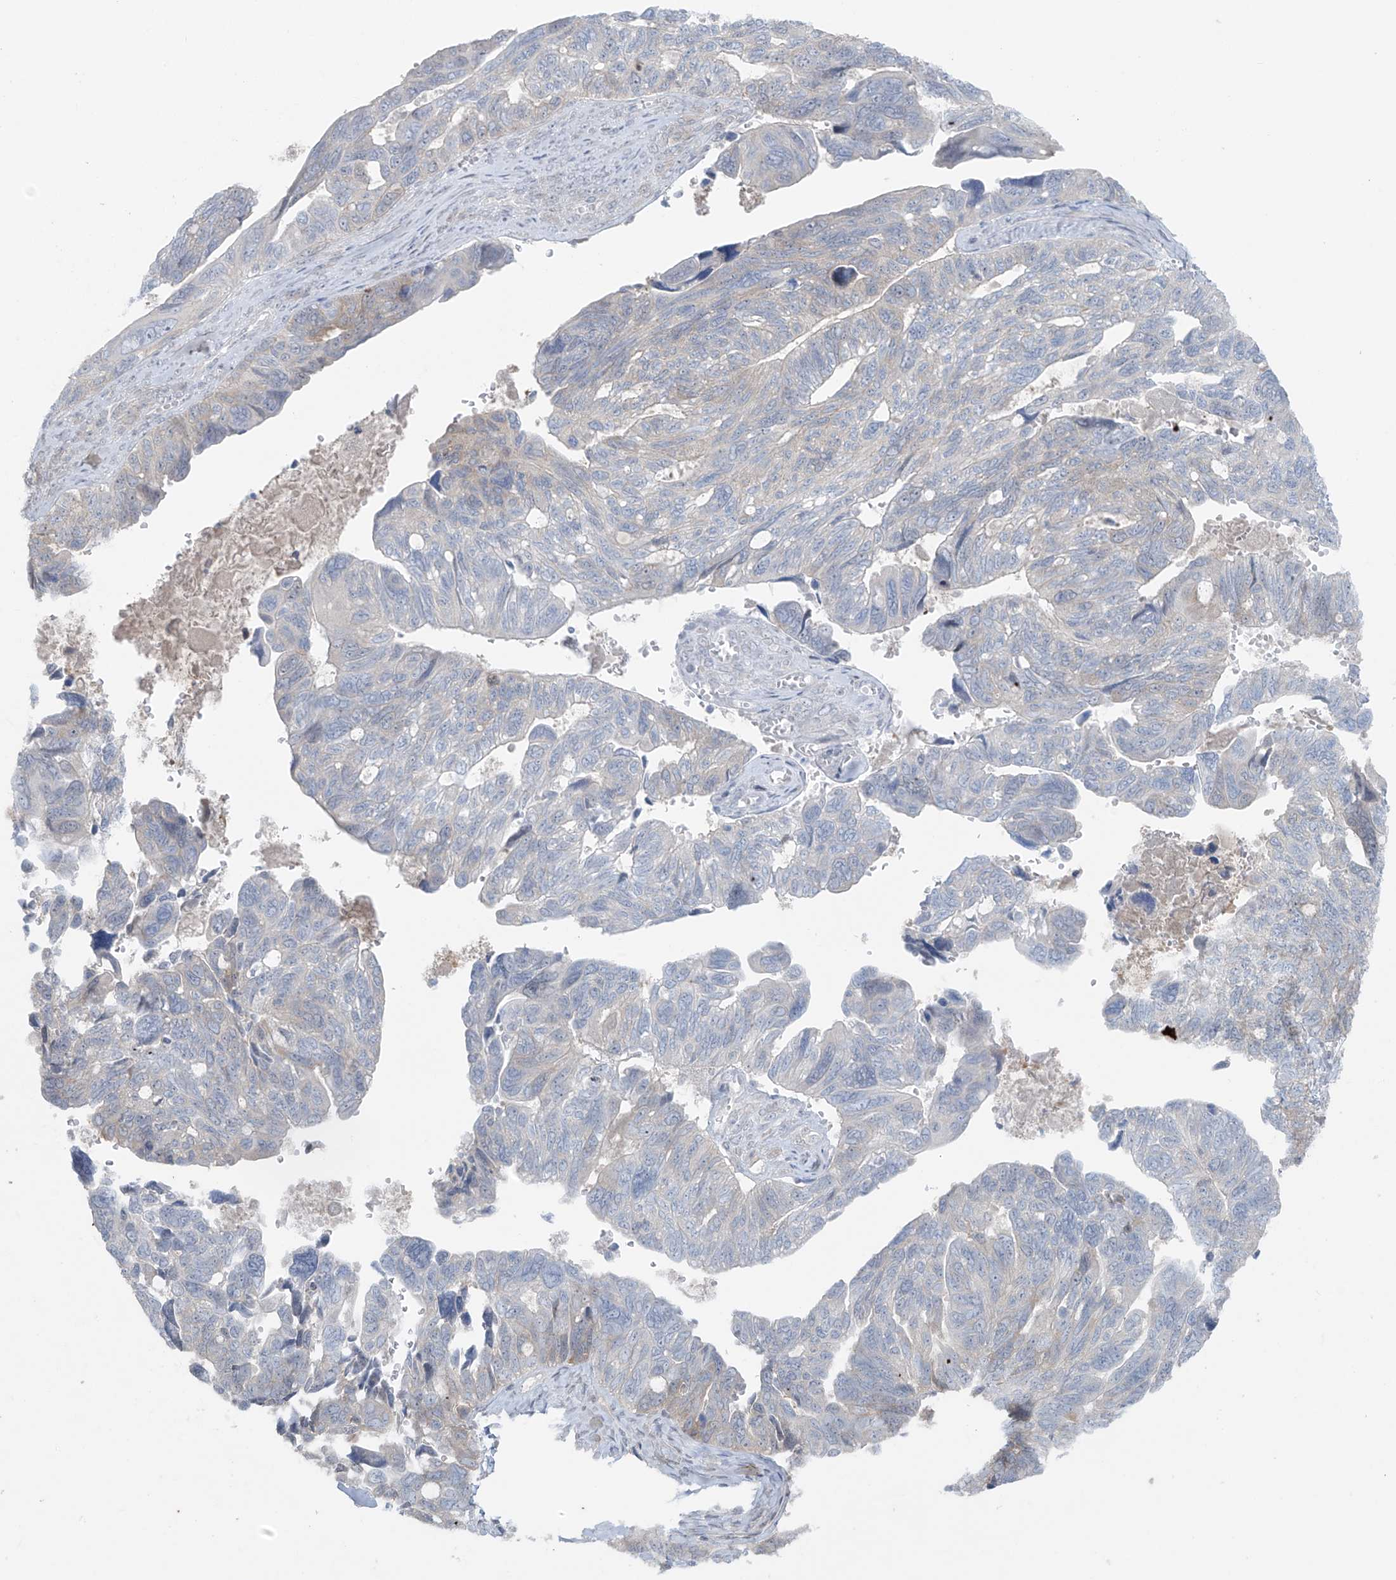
{"staining": {"intensity": "negative", "quantity": "none", "location": "none"}, "tissue": "ovarian cancer", "cell_type": "Tumor cells", "image_type": "cancer", "snomed": [{"axis": "morphology", "description": "Cystadenocarcinoma, serous, NOS"}, {"axis": "topography", "description": "Ovary"}], "caption": "Ovarian serous cystadenocarcinoma was stained to show a protein in brown. There is no significant expression in tumor cells. (Immunohistochemistry, brightfield microscopy, high magnification).", "gene": "PPAT", "patient": {"sex": "female", "age": 79}}